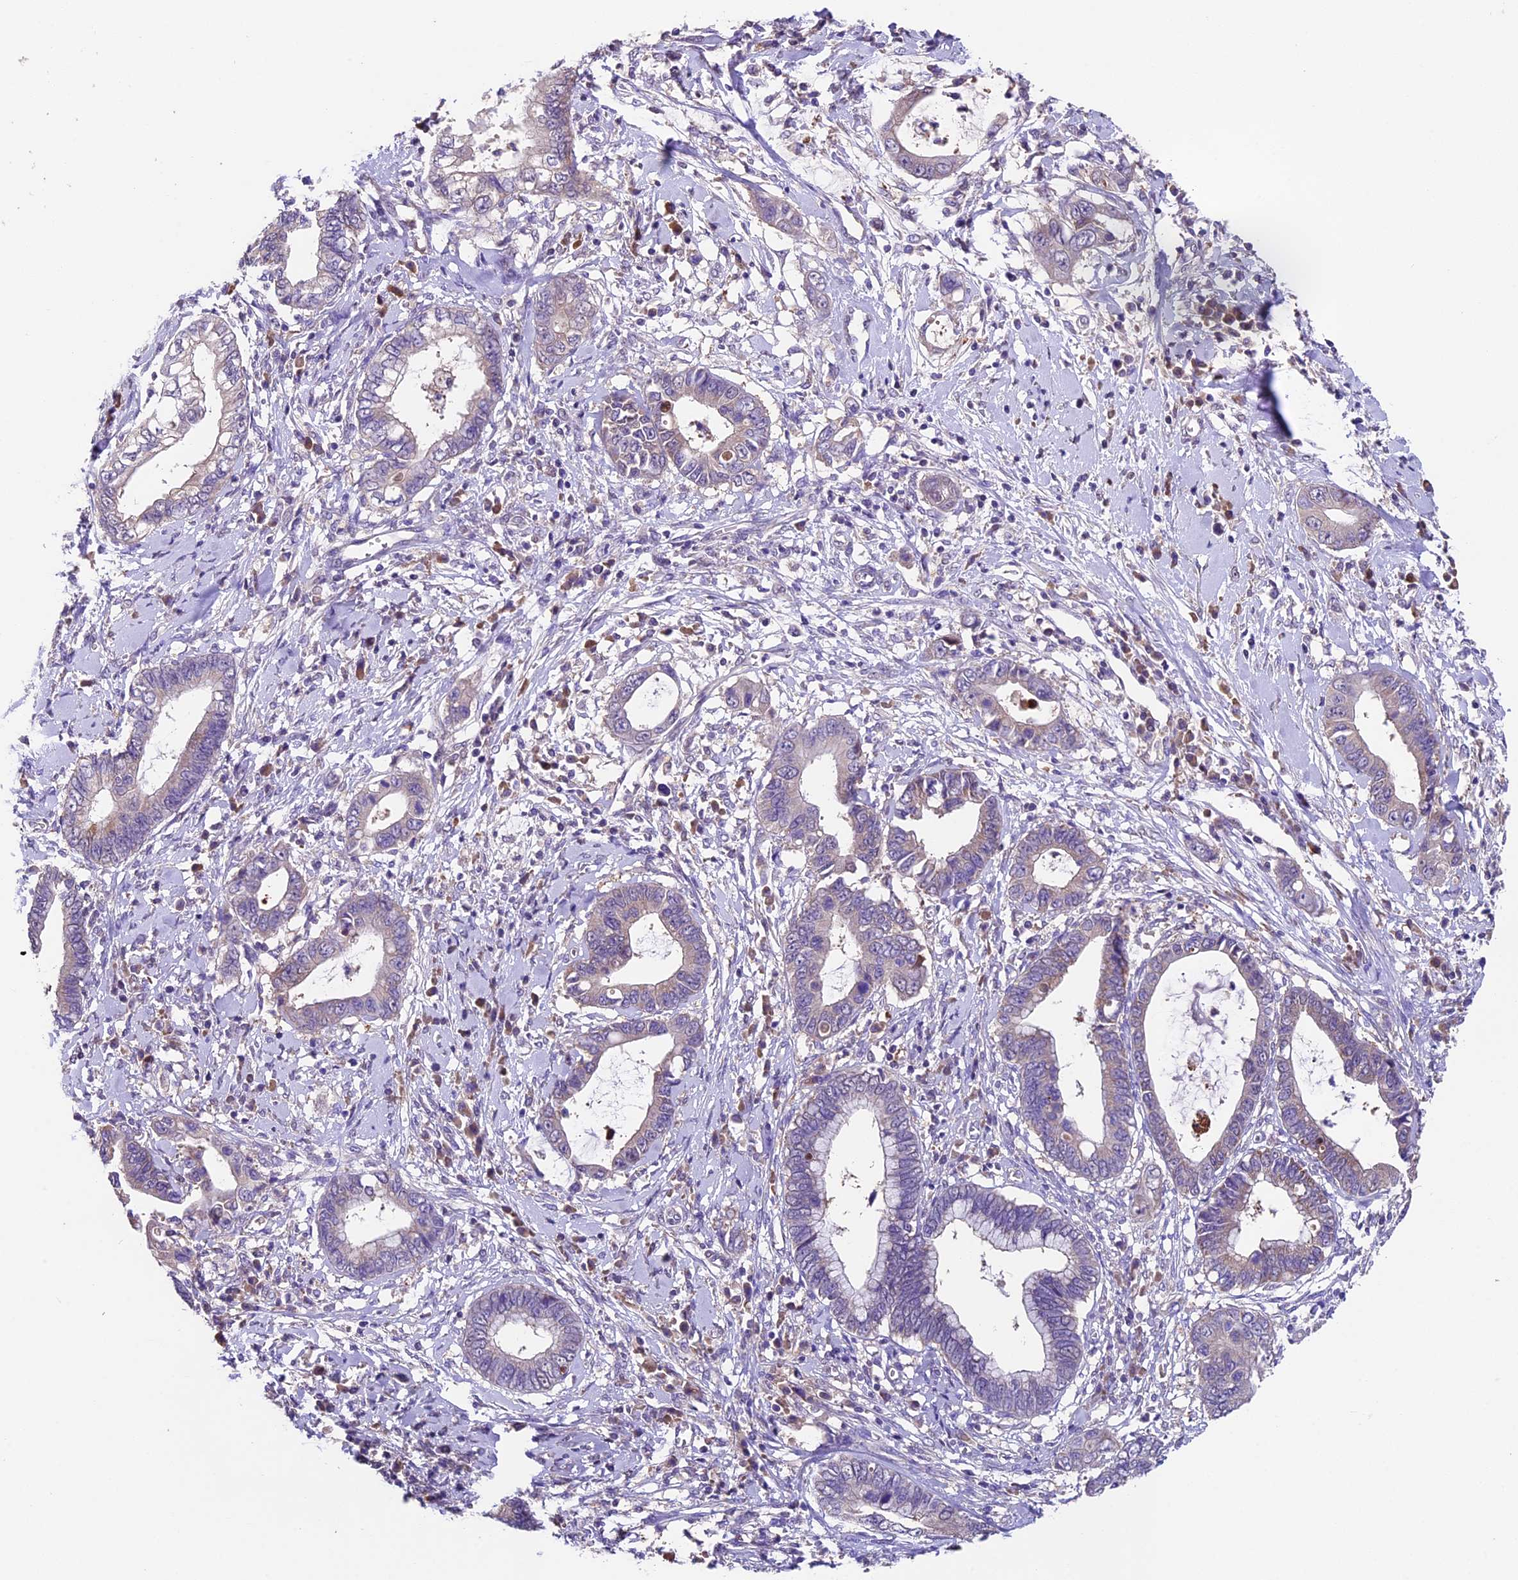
{"staining": {"intensity": "negative", "quantity": "none", "location": "none"}, "tissue": "cervical cancer", "cell_type": "Tumor cells", "image_type": "cancer", "snomed": [{"axis": "morphology", "description": "Adenocarcinoma, NOS"}, {"axis": "topography", "description": "Cervix"}], "caption": "Immunohistochemical staining of adenocarcinoma (cervical) shows no significant staining in tumor cells. (DAB IHC with hematoxylin counter stain).", "gene": "SBNO2", "patient": {"sex": "female", "age": 44}}